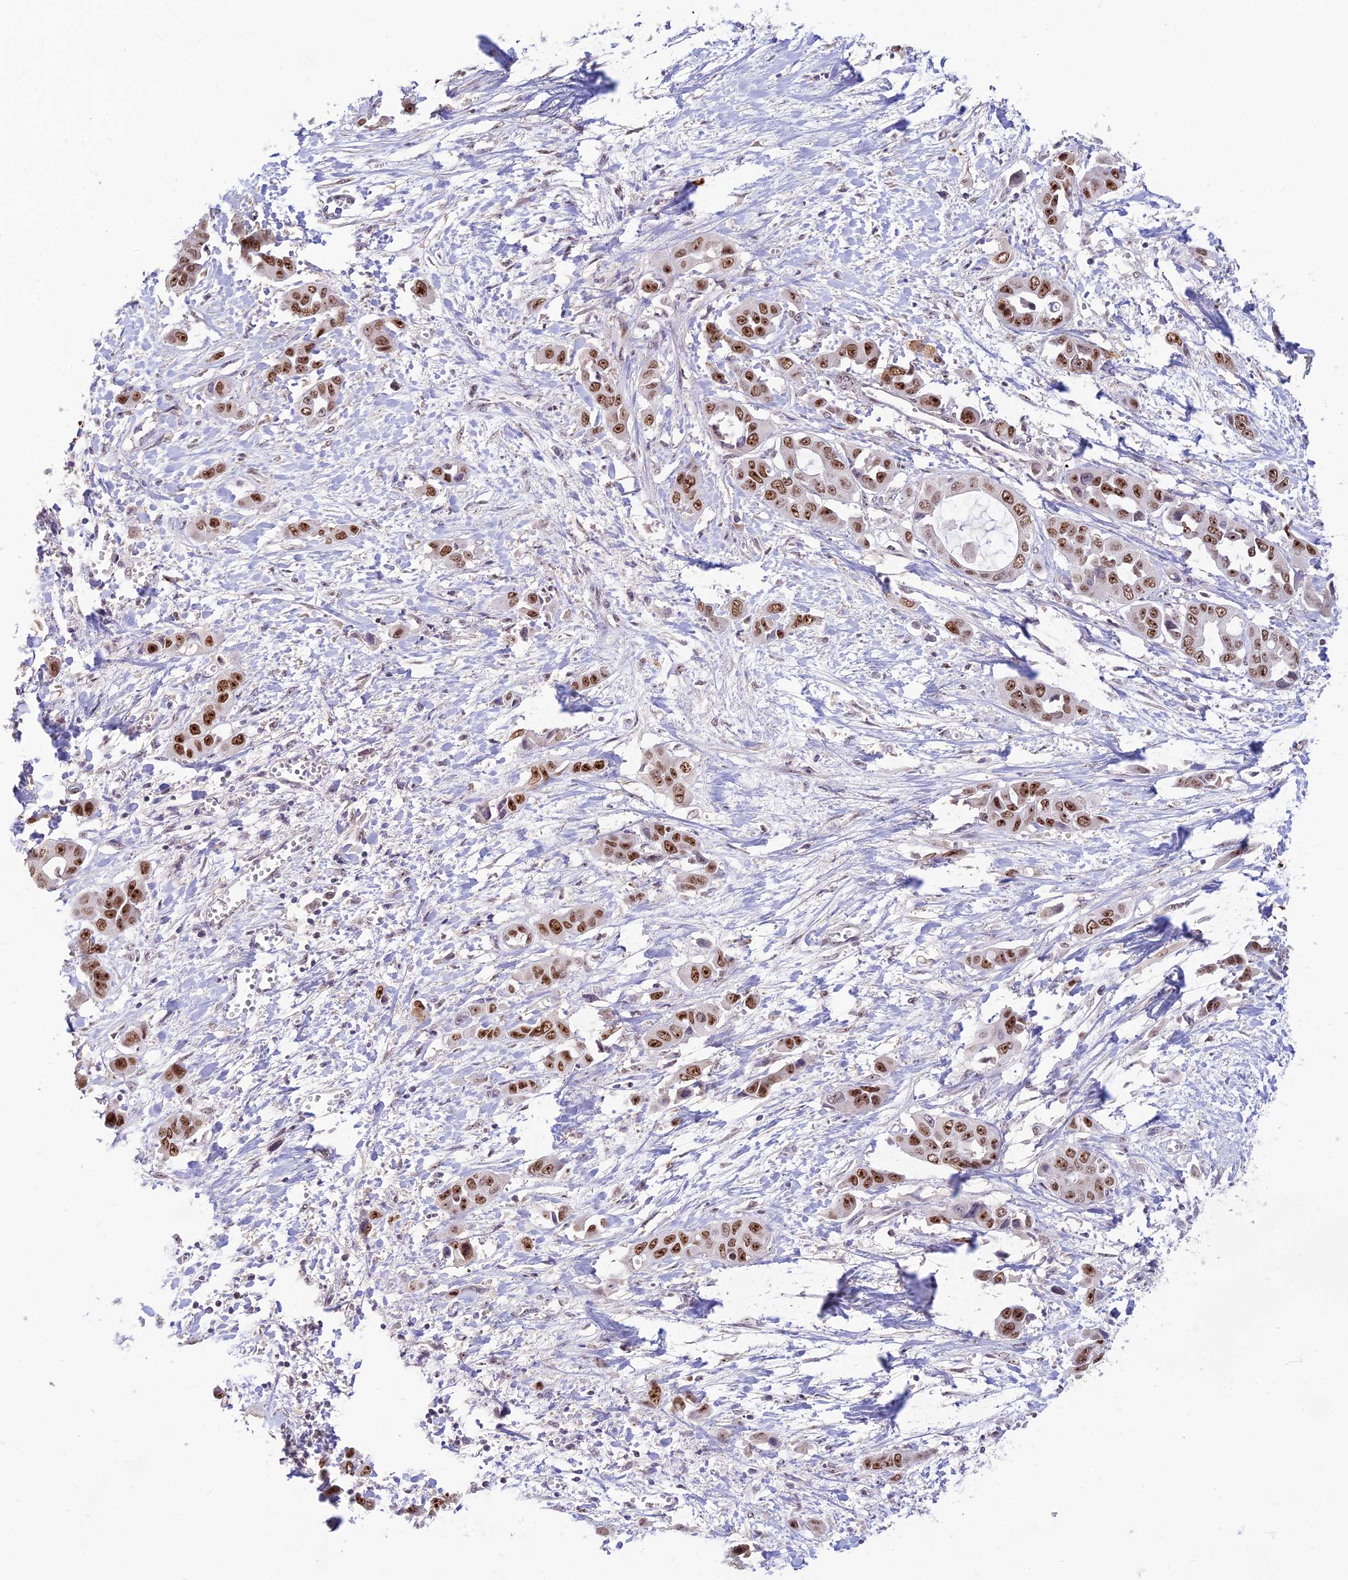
{"staining": {"intensity": "strong", "quantity": ">75%", "location": "nuclear"}, "tissue": "liver cancer", "cell_type": "Tumor cells", "image_type": "cancer", "snomed": [{"axis": "morphology", "description": "Cholangiocarcinoma"}, {"axis": "topography", "description": "Liver"}], "caption": "A photomicrograph of liver cancer (cholangiocarcinoma) stained for a protein reveals strong nuclear brown staining in tumor cells.", "gene": "POLR1G", "patient": {"sex": "female", "age": 52}}